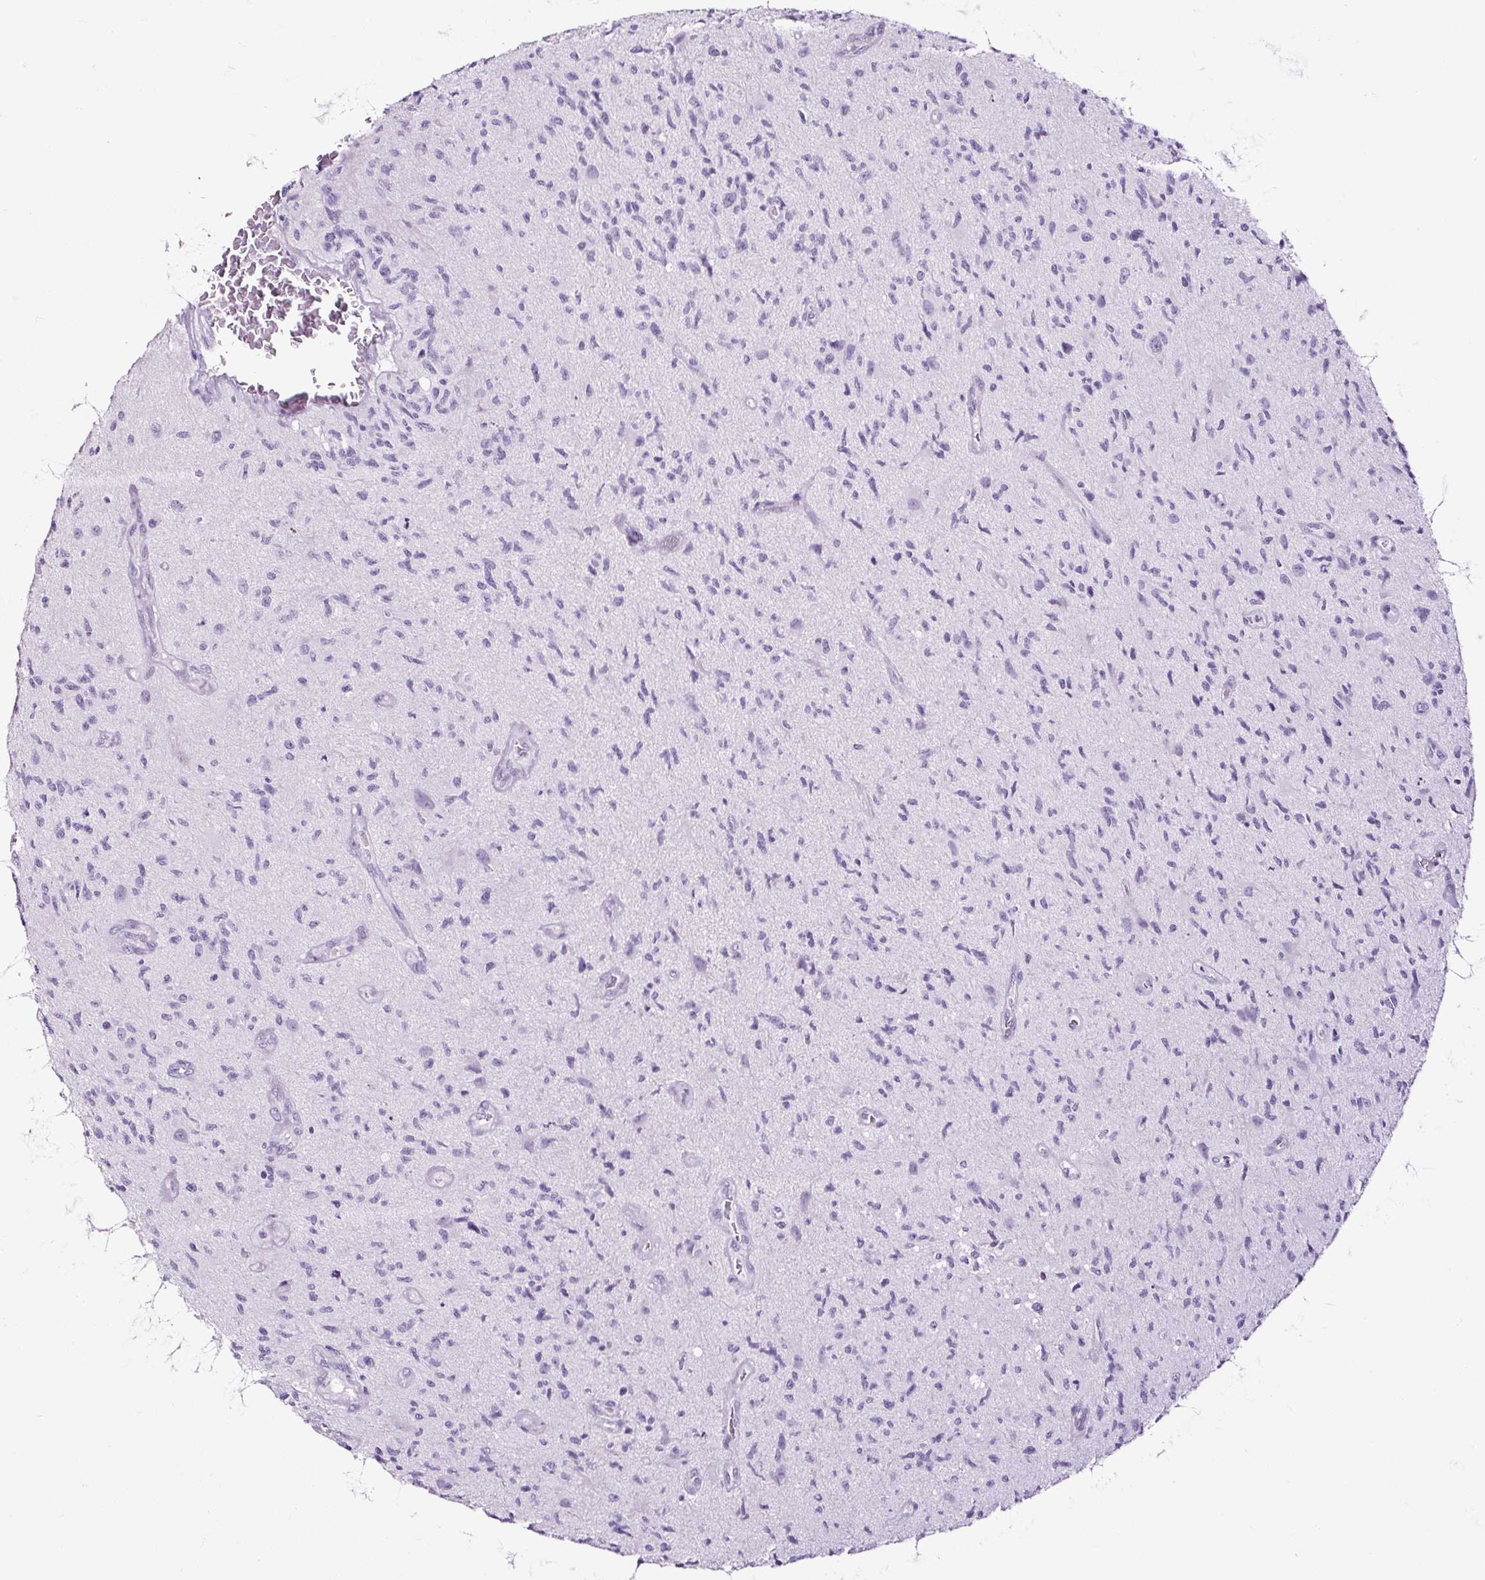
{"staining": {"intensity": "negative", "quantity": "none", "location": "none"}, "tissue": "glioma", "cell_type": "Tumor cells", "image_type": "cancer", "snomed": [{"axis": "morphology", "description": "Glioma, malignant, High grade"}, {"axis": "topography", "description": "Brain"}], "caption": "Tumor cells show no significant staining in glioma.", "gene": "NPHS2", "patient": {"sex": "male", "age": 67}}